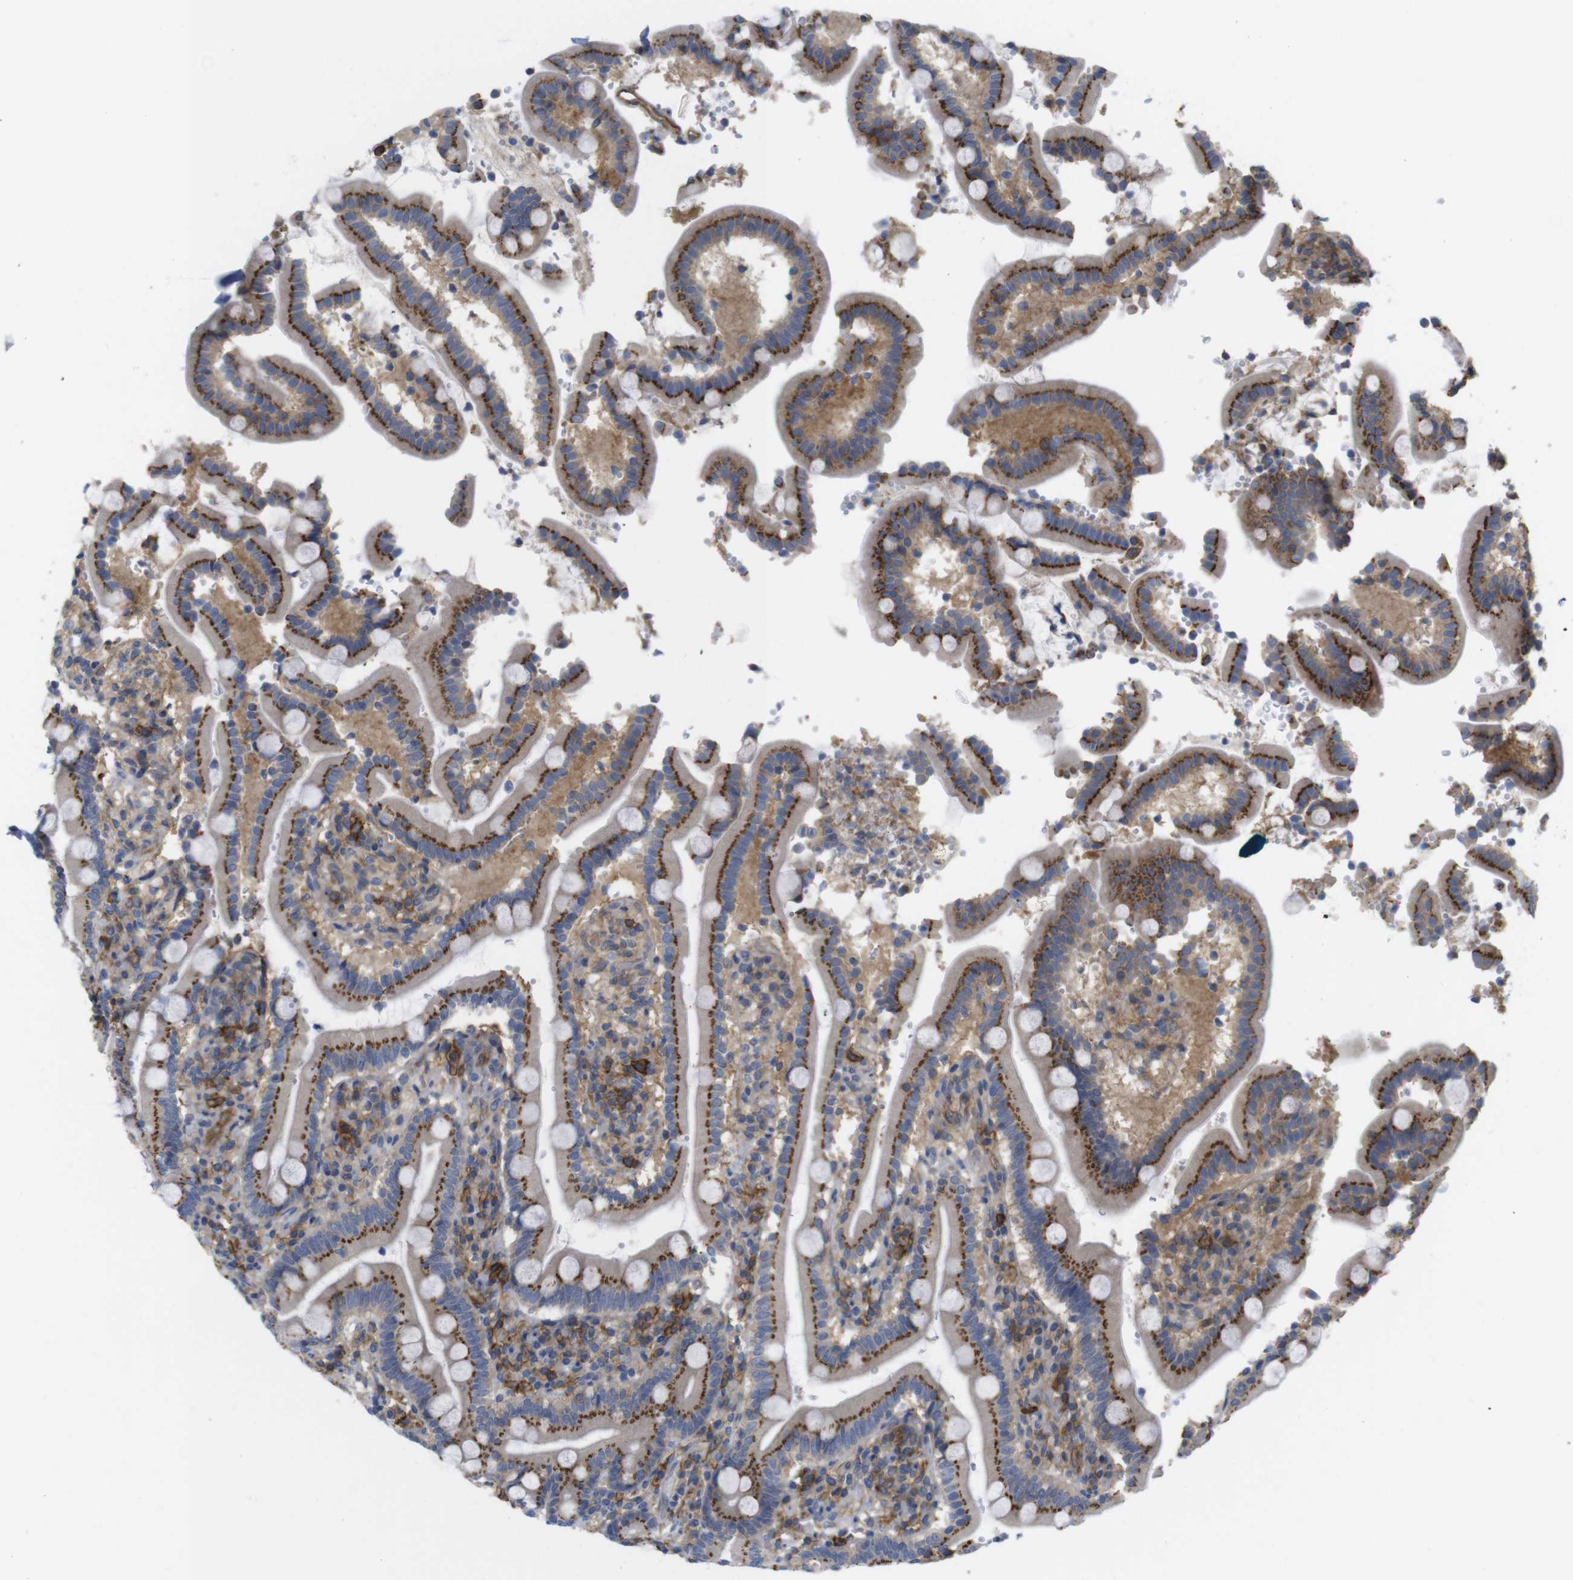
{"staining": {"intensity": "moderate", "quantity": ">75%", "location": "cytoplasmic/membranous"}, "tissue": "duodenum", "cell_type": "Glandular cells", "image_type": "normal", "snomed": [{"axis": "morphology", "description": "Normal tissue, NOS"}, {"axis": "topography", "description": "Small intestine, NOS"}], "caption": "Immunohistochemical staining of benign duodenum exhibits >75% levels of moderate cytoplasmic/membranous protein positivity in approximately >75% of glandular cells.", "gene": "CCR6", "patient": {"sex": "female", "age": 71}}